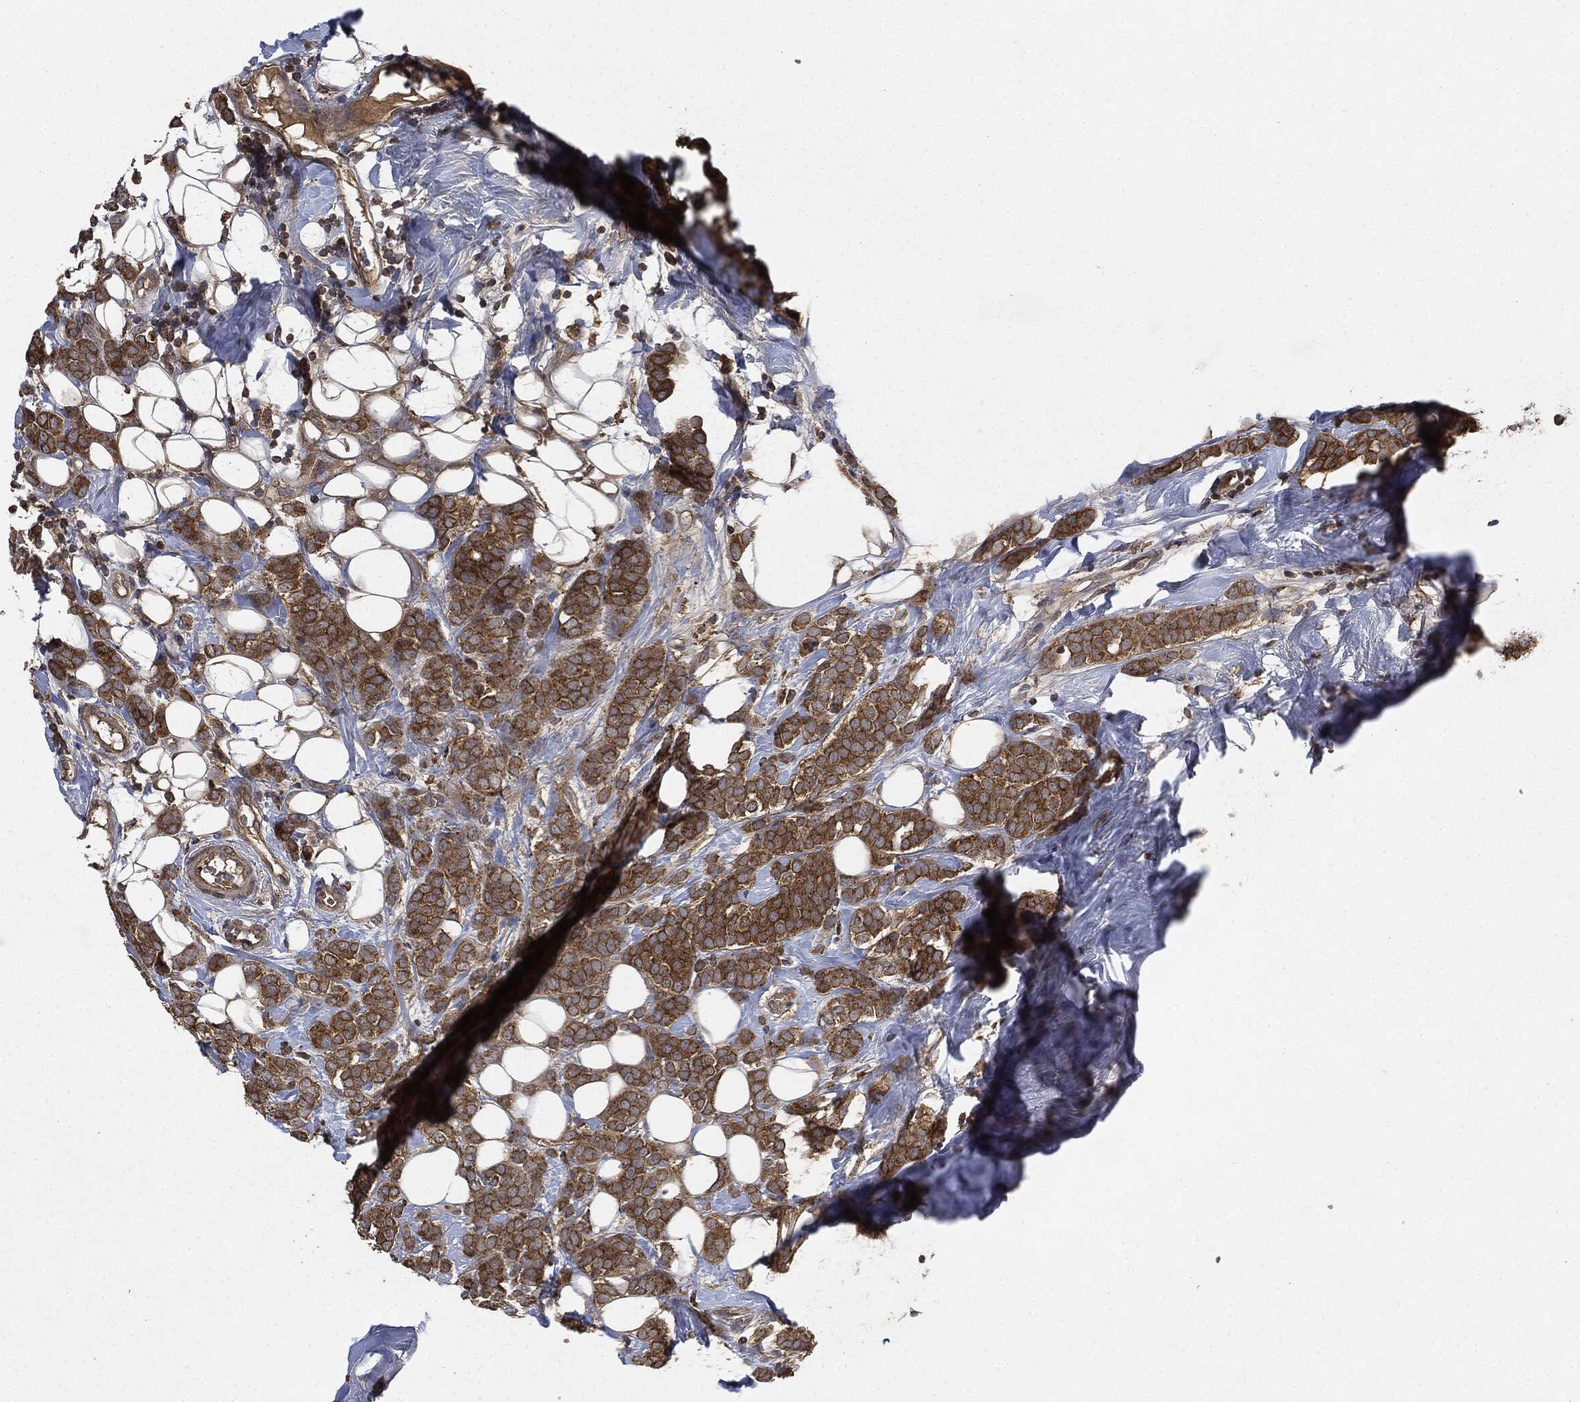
{"staining": {"intensity": "moderate", "quantity": ">75%", "location": "cytoplasmic/membranous"}, "tissue": "breast cancer", "cell_type": "Tumor cells", "image_type": "cancer", "snomed": [{"axis": "morphology", "description": "Lobular carcinoma"}, {"axis": "topography", "description": "Breast"}], "caption": "Breast lobular carcinoma tissue displays moderate cytoplasmic/membranous expression in about >75% of tumor cells (DAB IHC, brown staining for protein, blue staining for nuclei).", "gene": "BRAF", "patient": {"sex": "female", "age": 49}}